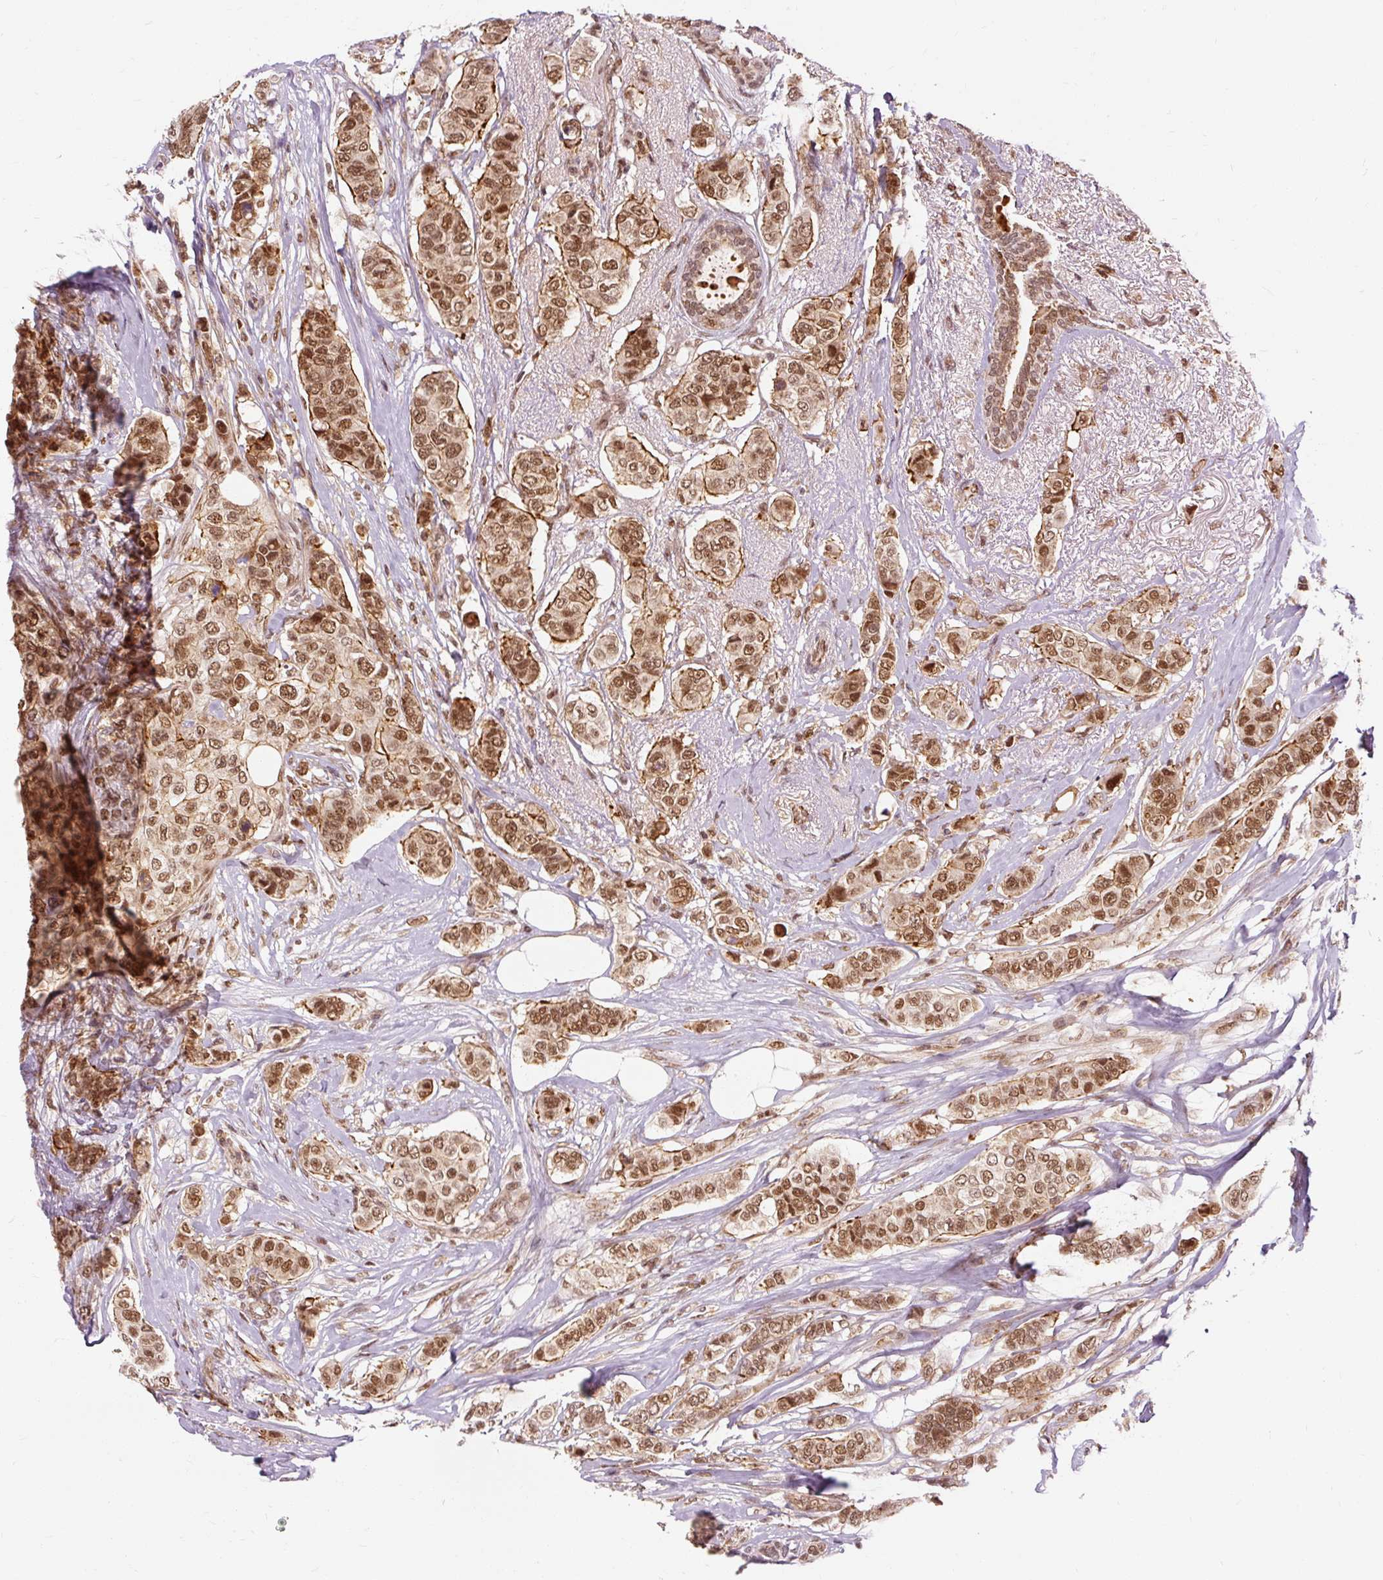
{"staining": {"intensity": "moderate", "quantity": ">75%", "location": "cytoplasmic/membranous,nuclear"}, "tissue": "breast cancer", "cell_type": "Tumor cells", "image_type": "cancer", "snomed": [{"axis": "morphology", "description": "Lobular carcinoma"}, {"axis": "topography", "description": "Breast"}], "caption": "Immunohistochemical staining of lobular carcinoma (breast) demonstrates medium levels of moderate cytoplasmic/membranous and nuclear staining in about >75% of tumor cells.", "gene": "CSTF1", "patient": {"sex": "female", "age": 51}}